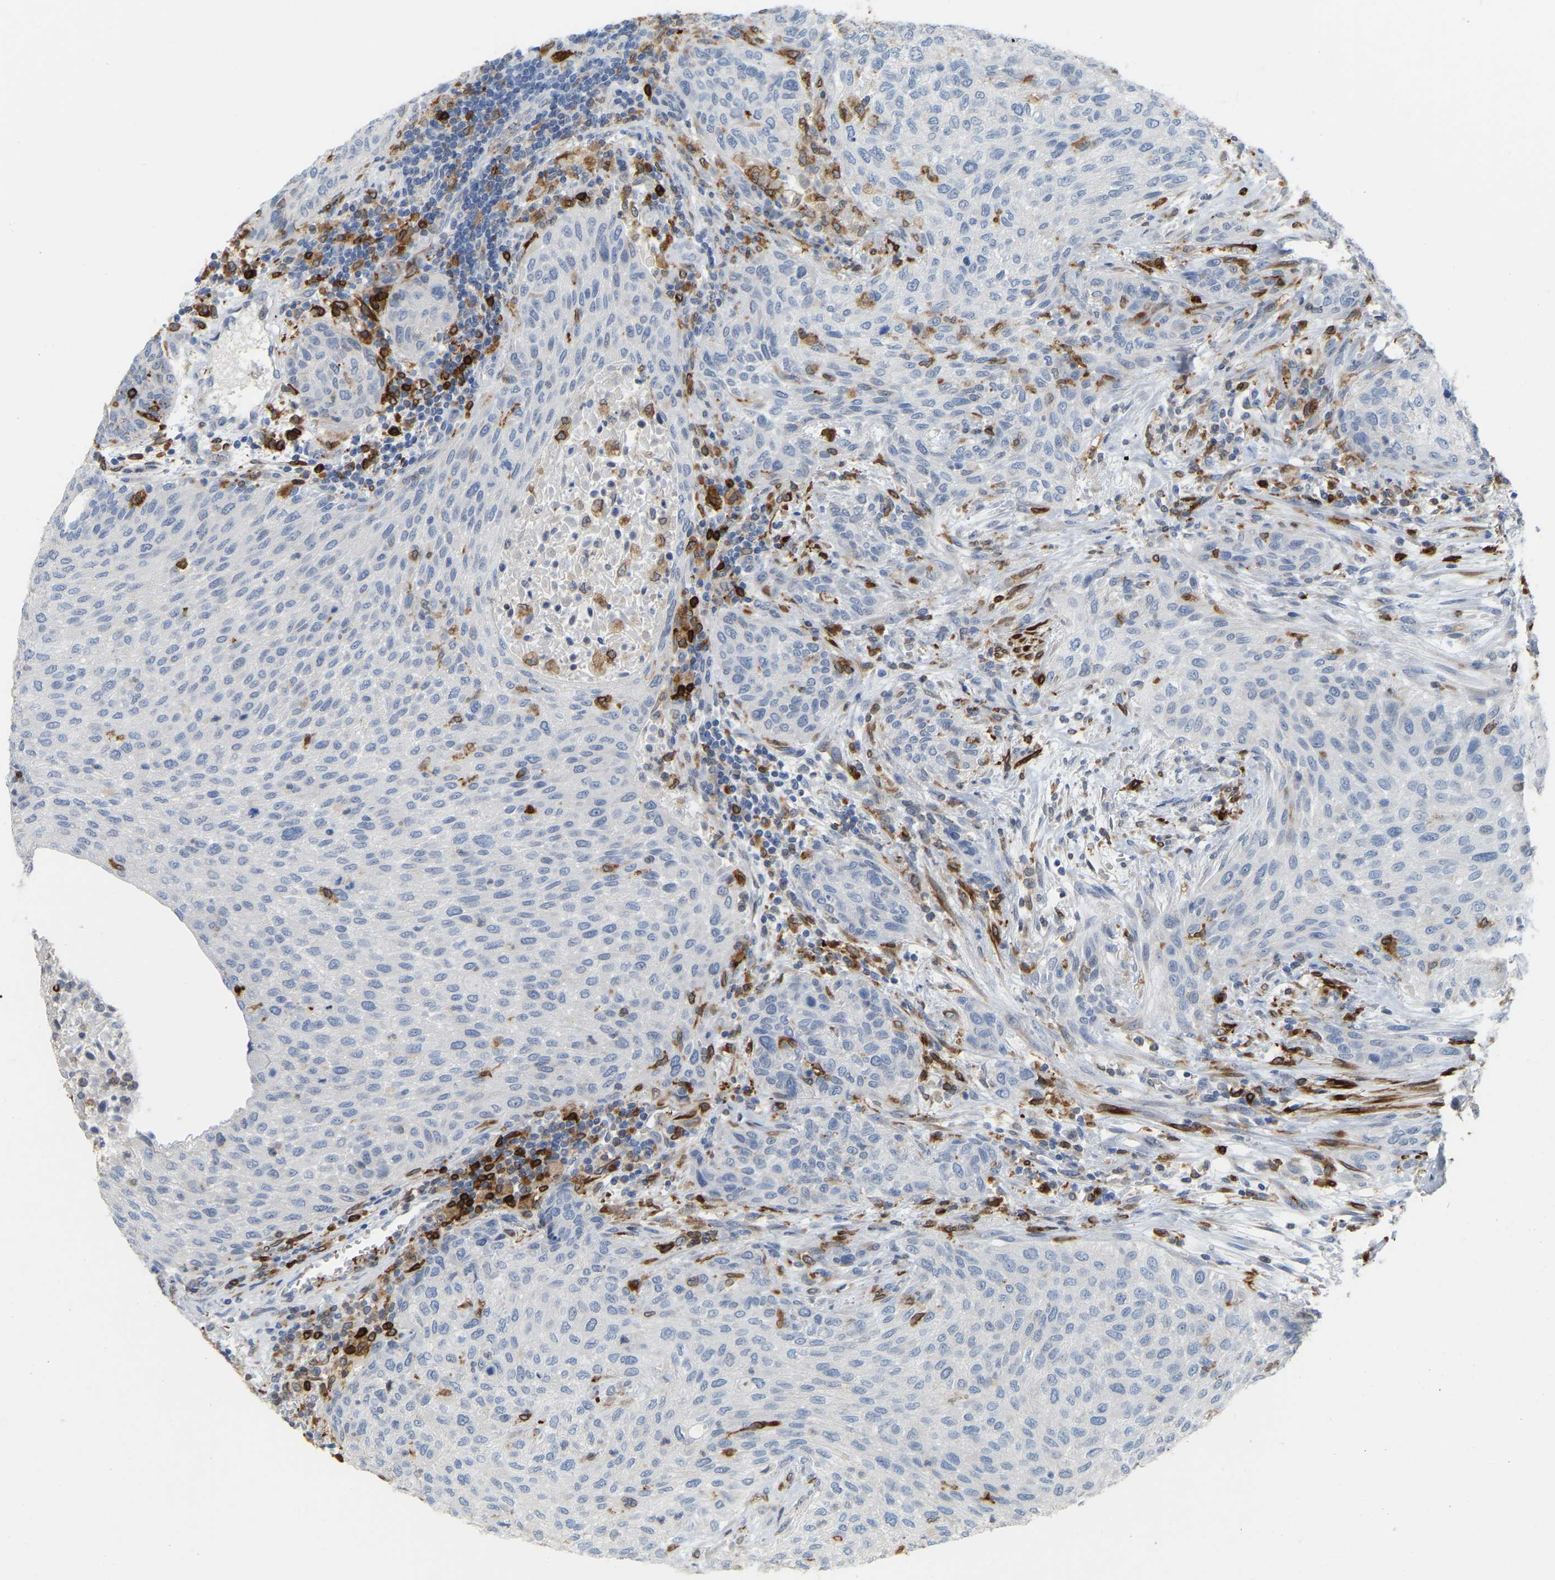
{"staining": {"intensity": "negative", "quantity": "none", "location": "none"}, "tissue": "urothelial cancer", "cell_type": "Tumor cells", "image_type": "cancer", "snomed": [{"axis": "morphology", "description": "Urothelial carcinoma, Low grade"}, {"axis": "morphology", "description": "Urothelial carcinoma, High grade"}, {"axis": "topography", "description": "Urinary bladder"}], "caption": "The photomicrograph demonstrates no staining of tumor cells in urothelial carcinoma (high-grade).", "gene": "PTGS1", "patient": {"sex": "male", "age": 35}}